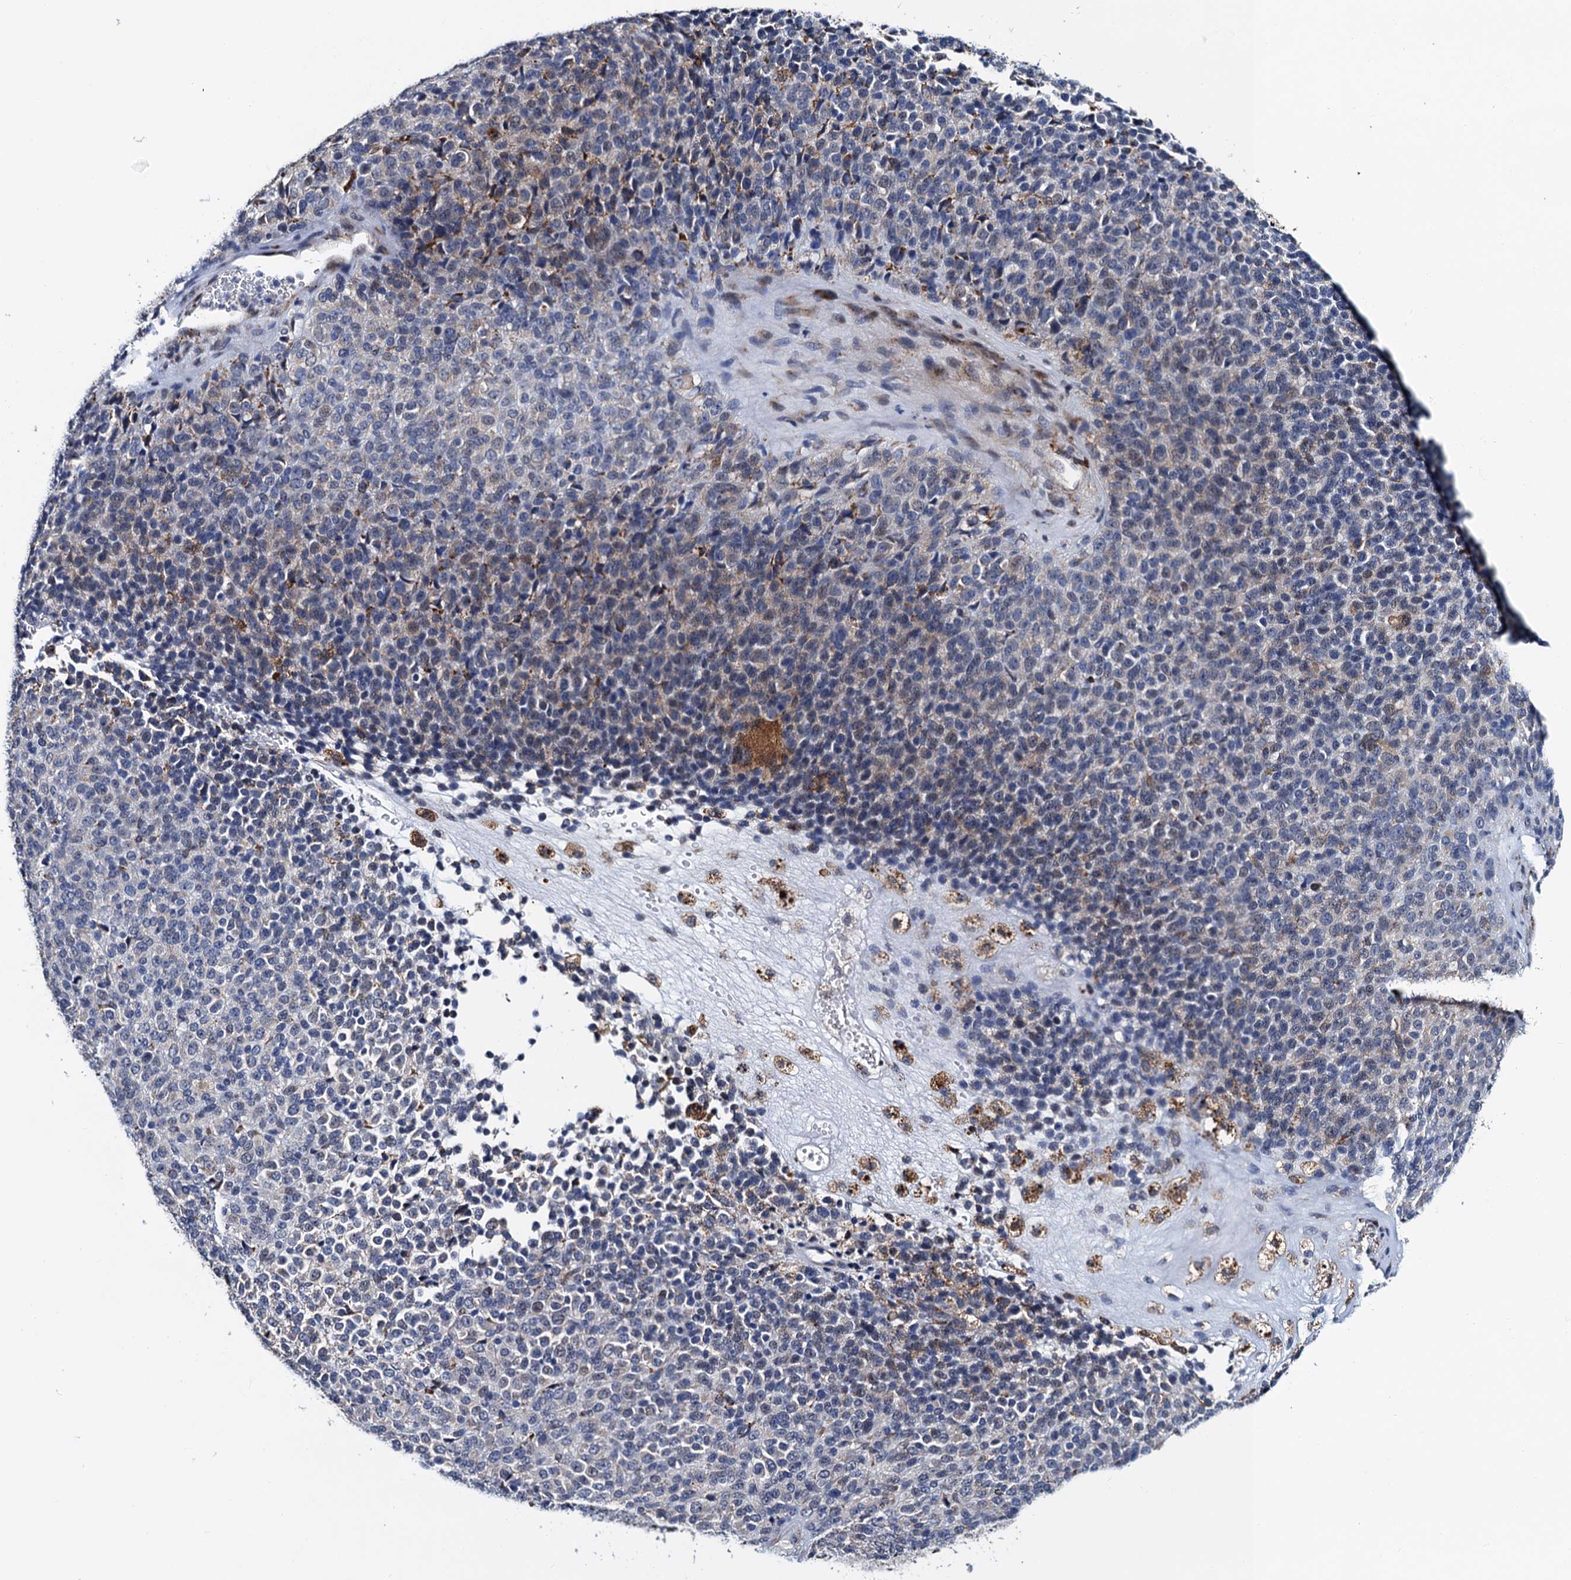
{"staining": {"intensity": "weak", "quantity": "<25%", "location": "cytoplasmic/membranous"}, "tissue": "melanoma", "cell_type": "Tumor cells", "image_type": "cancer", "snomed": [{"axis": "morphology", "description": "Malignant melanoma, Metastatic site"}, {"axis": "topography", "description": "Brain"}], "caption": "Melanoma was stained to show a protein in brown. There is no significant positivity in tumor cells.", "gene": "SLC7A10", "patient": {"sex": "female", "age": 56}}